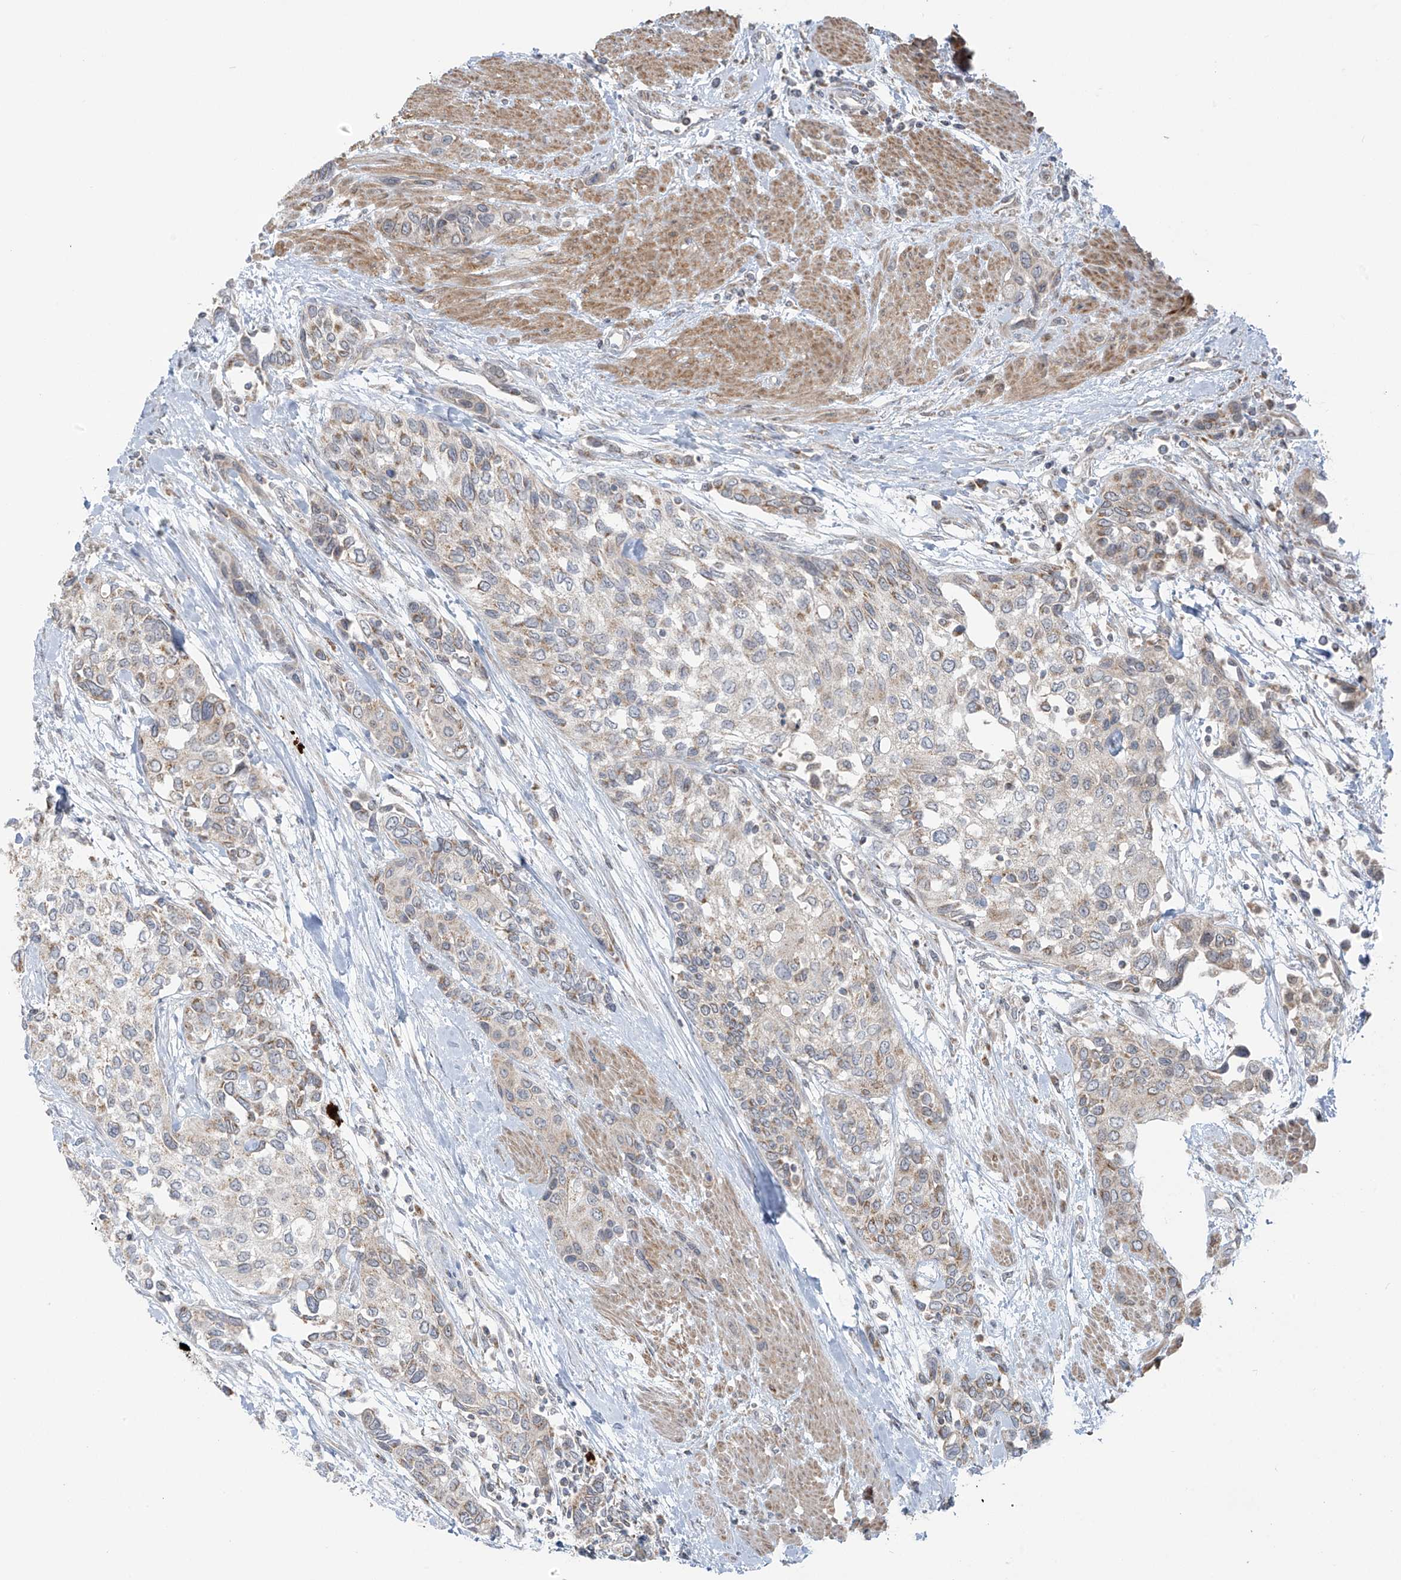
{"staining": {"intensity": "weak", "quantity": "<25%", "location": "cytoplasmic/membranous"}, "tissue": "urothelial cancer", "cell_type": "Tumor cells", "image_type": "cancer", "snomed": [{"axis": "morphology", "description": "Normal tissue, NOS"}, {"axis": "morphology", "description": "Urothelial carcinoma, High grade"}, {"axis": "topography", "description": "Vascular tissue"}, {"axis": "topography", "description": "Urinary bladder"}], "caption": "Immunohistochemical staining of urothelial cancer reveals no significant positivity in tumor cells.", "gene": "HDDC2", "patient": {"sex": "female", "age": 56}}